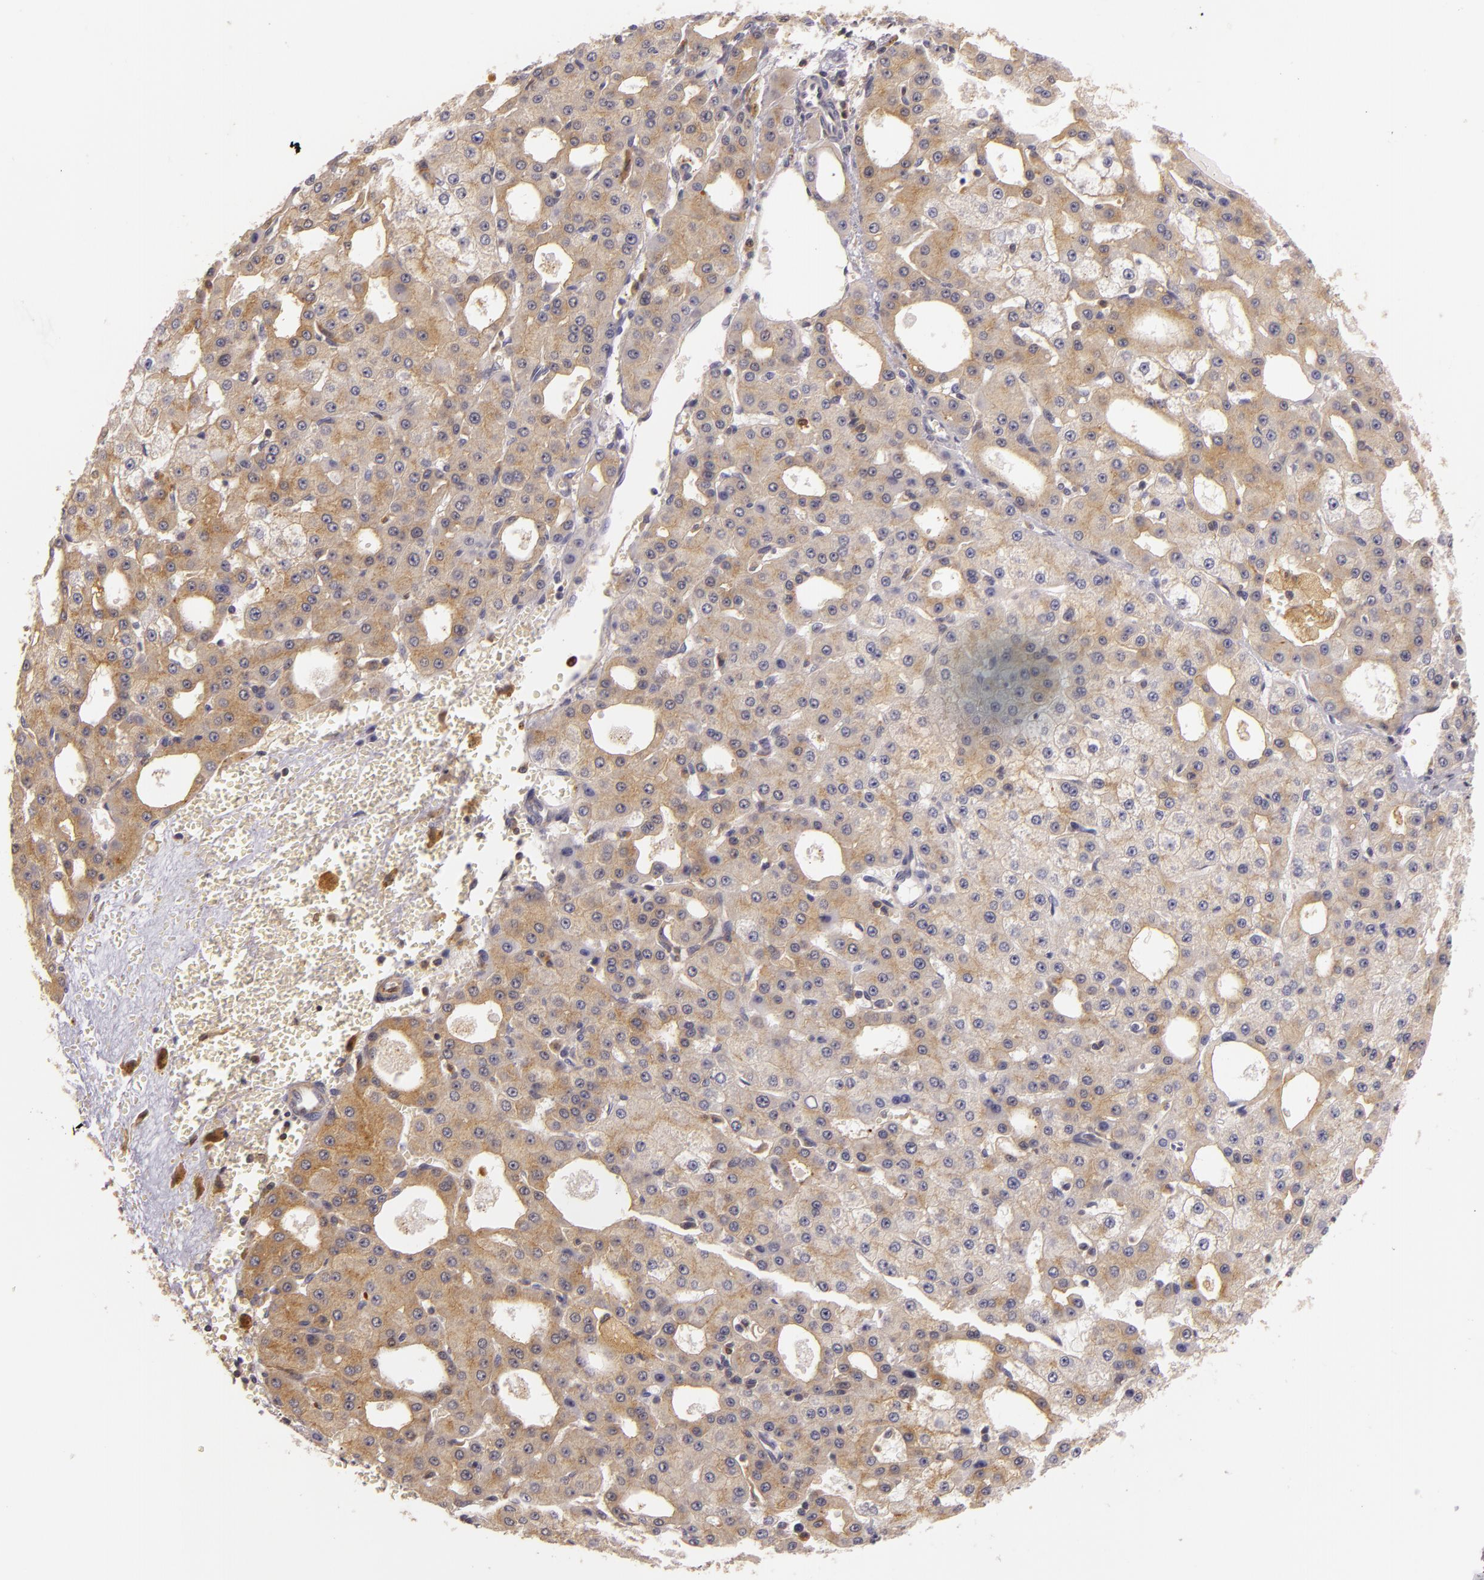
{"staining": {"intensity": "weak", "quantity": ">75%", "location": "cytoplasmic/membranous"}, "tissue": "liver cancer", "cell_type": "Tumor cells", "image_type": "cancer", "snomed": [{"axis": "morphology", "description": "Carcinoma, Hepatocellular, NOS"}, {"axis": "topography", "description": "Liver"}], "caption": "Protein staining demonstrates weak cytoplasmic/membranous staining in approximately >75% of tumor cells in liver cancer.", "gene": "TOM1", "patient": {"sex": "male", "age": 47}}